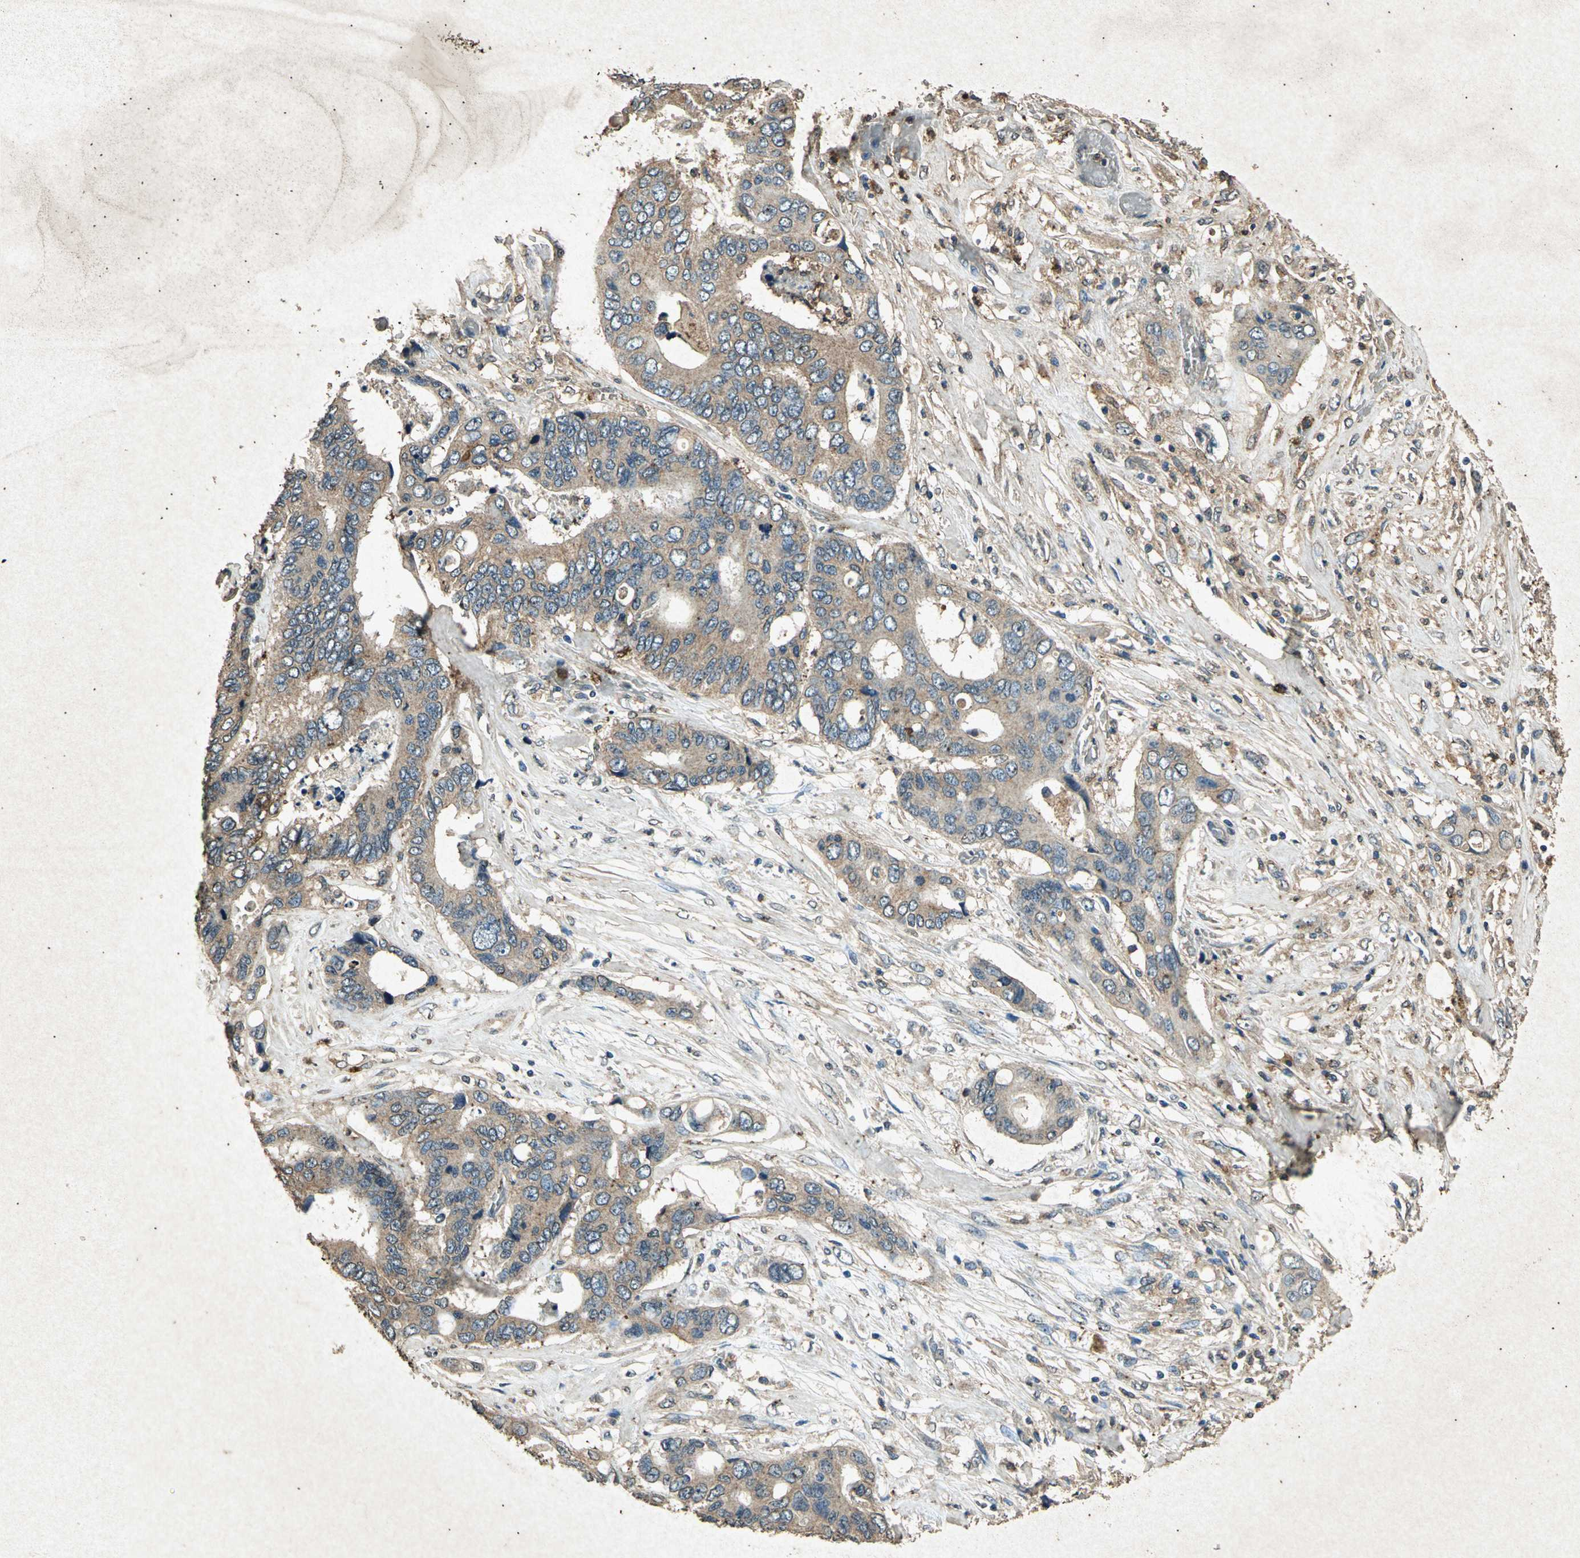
{"staining": {"intensity": "weak", "quantity": ">75%", "location": "cytoplasmic/membranous"}, "tissue": "colorectal cancer", "cell_type": "Tumor cells", "image_type": "cancer", "snomed": [{"axis": "morphology", "description": "Adenocarcinoma, NOS"}, {"axis": "topography", "description": "Rectum"}], "caption": "There is low levels of weak cytoplasmic/membranous expression in tumor cells of adenocarcinoma (colorectal), as demonstrated by immunohistochemical staining (brown color).", "gene": "PSEN1", "patient": {"sex": "male", "age": 55}}